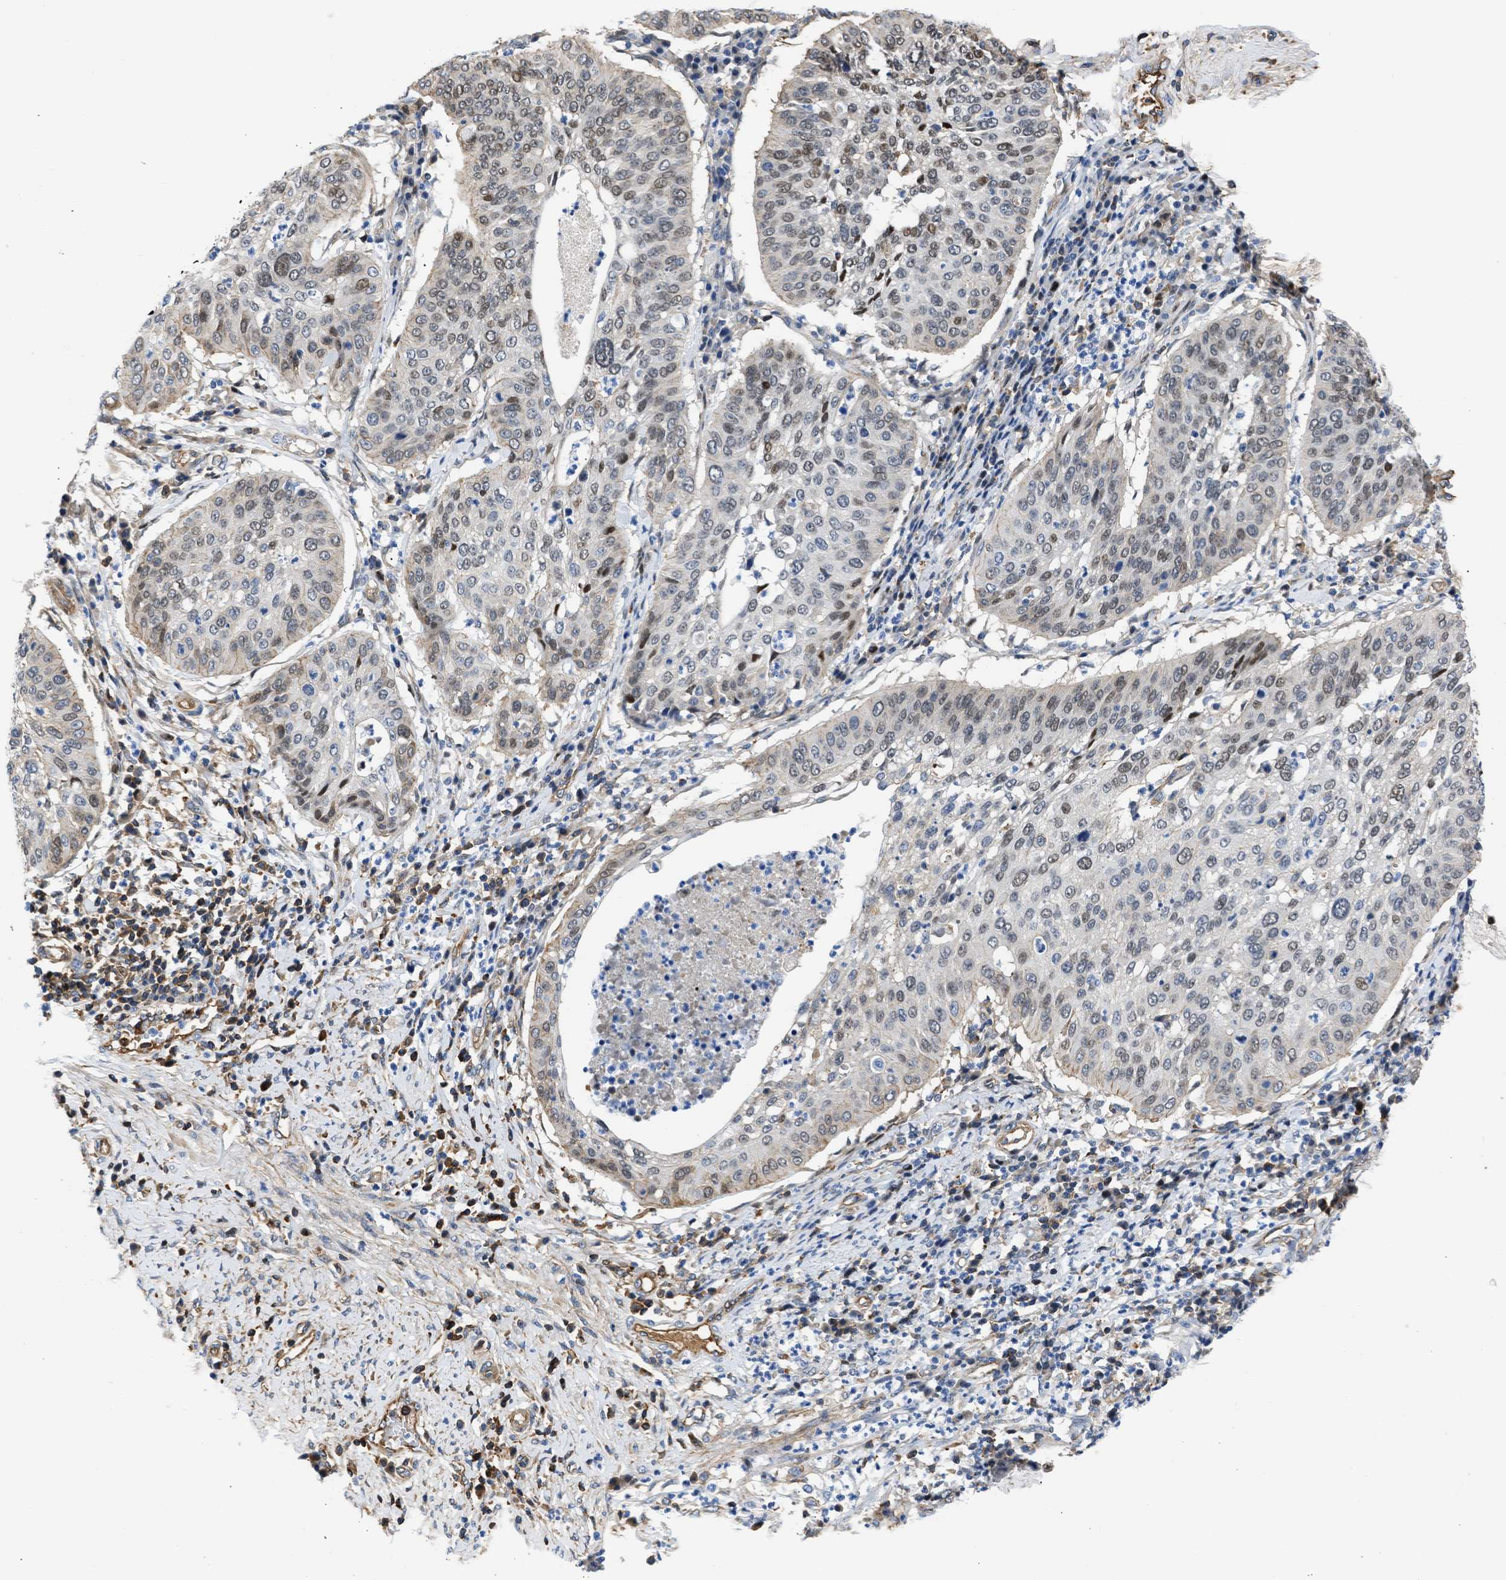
{"staining": {"intensity": "moderate", "quantity": "25%-75%", "location": "nuclear"}, "tissue": "cervical cancer", "cell_type": "Tumor cells", "image_type": "cancer", "snomed": [{"axis": "morphology", "description": "Normal tissue, NOS"}, {"axis": "morphology", "description": "Squamous cell carcinoma, NOS"}, {"axis": "topography", "description": "Cervix"}], "caption": "Protein staining by immunohistochemistry shows moderate nuclear expression in about 25%-75% of tumor cells in cervical squamous cell carcinoma.", "gene": "MAS1L", "patient": {"sex": "female", "age": 39}}